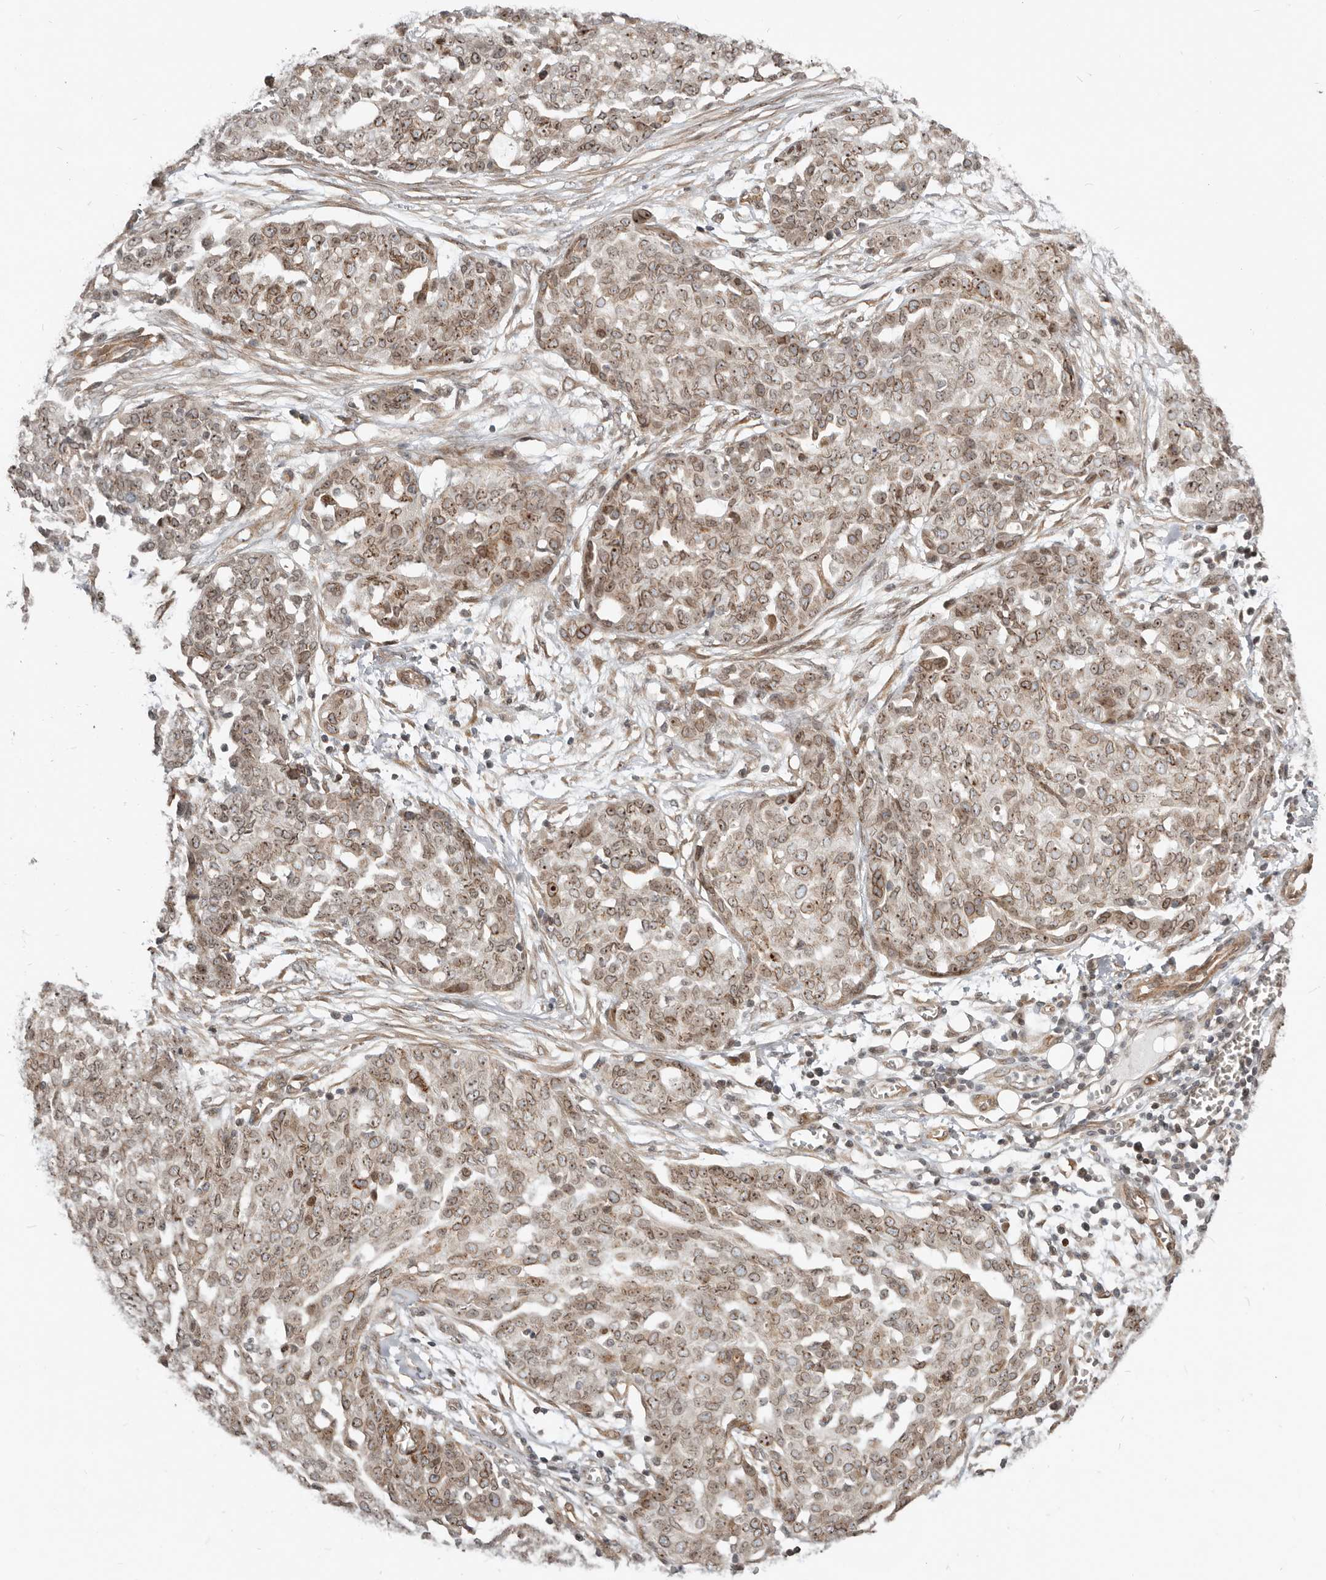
{"staining": {"intensity": "weak", "quantity": ">75%", "location": "cytoplasmic/membranous,nuclear"}, "tissue": "ovarian cancer", "cell_type": "Tumor cells", "image_type": "cancer", "snomed": [{"axis": "morphology", "description": "Cystadenocarcinoma, serous, NOS"}, {"axis": "topography", "description": "Soft tissue"}, {"axis": "topography", "description": "Ovary"}], "caption": "A histopathology image of ovarian cancer stained for a protein reveals weak cytoplasmic/membranous and nuclear brown staining in tumor cells.", "gene": "NUP153", "patient": {"sex": "female", "age": 57}}